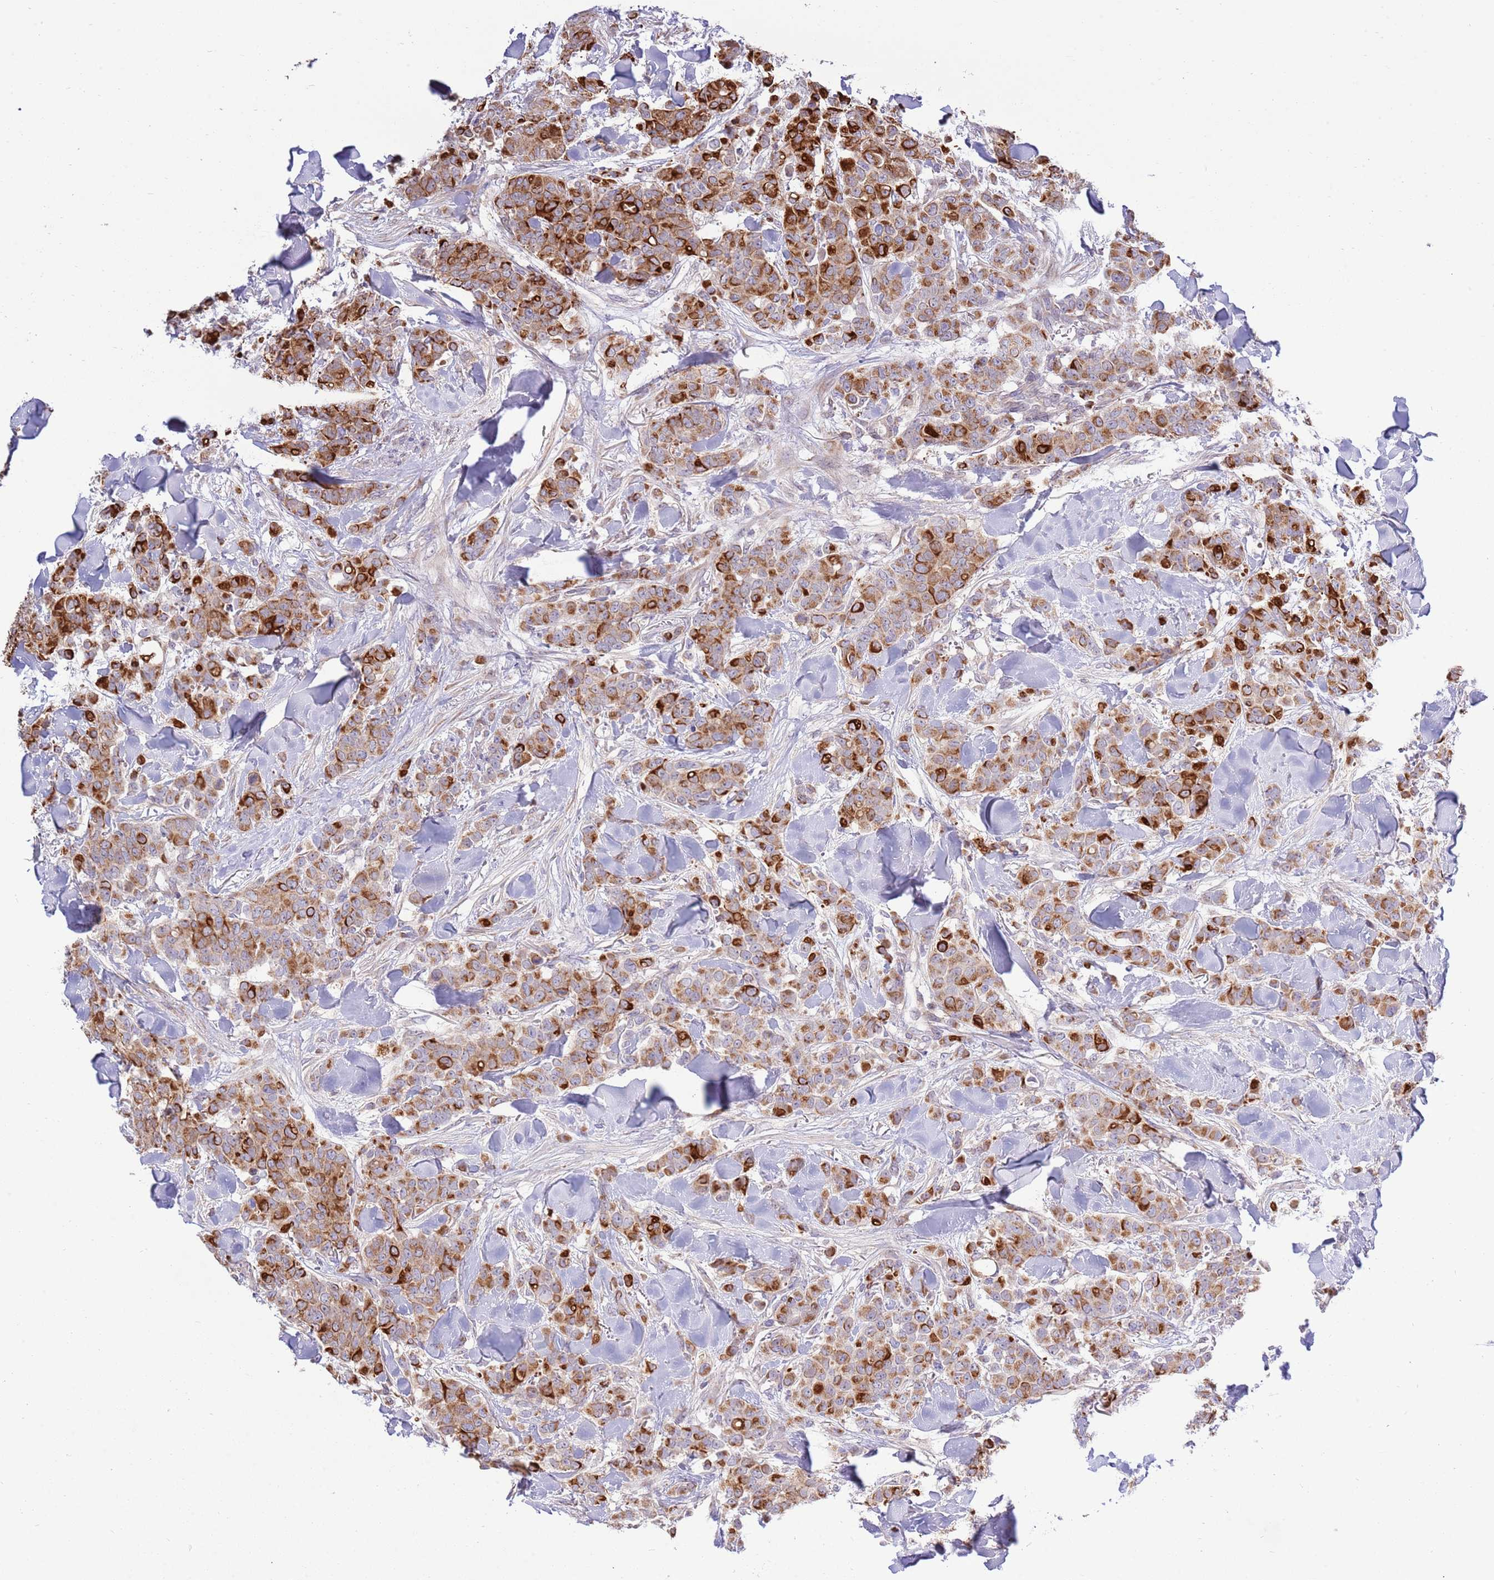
{"staining": {"intensity": "strong", "quantity": ">75%", "location": "cytoplasmic/membranous"}, "tissue": "breast cancer", "cell_type": "Tumor cells", "image_type": "cancer", "snomed": [{"axis": "morphology", "description": "Lobular carcinoma"}, {"axis": "topography", "description": "Breast"}], "caption": "Brown immunohistochemical staining in human breast cancer (lobular carcinoma) exhibits strong cytoplasmic/membranous staining in about >75% of tumor cells.", "gene": "ARL2BP", "patient": {"sex": "female", "age": 91}}